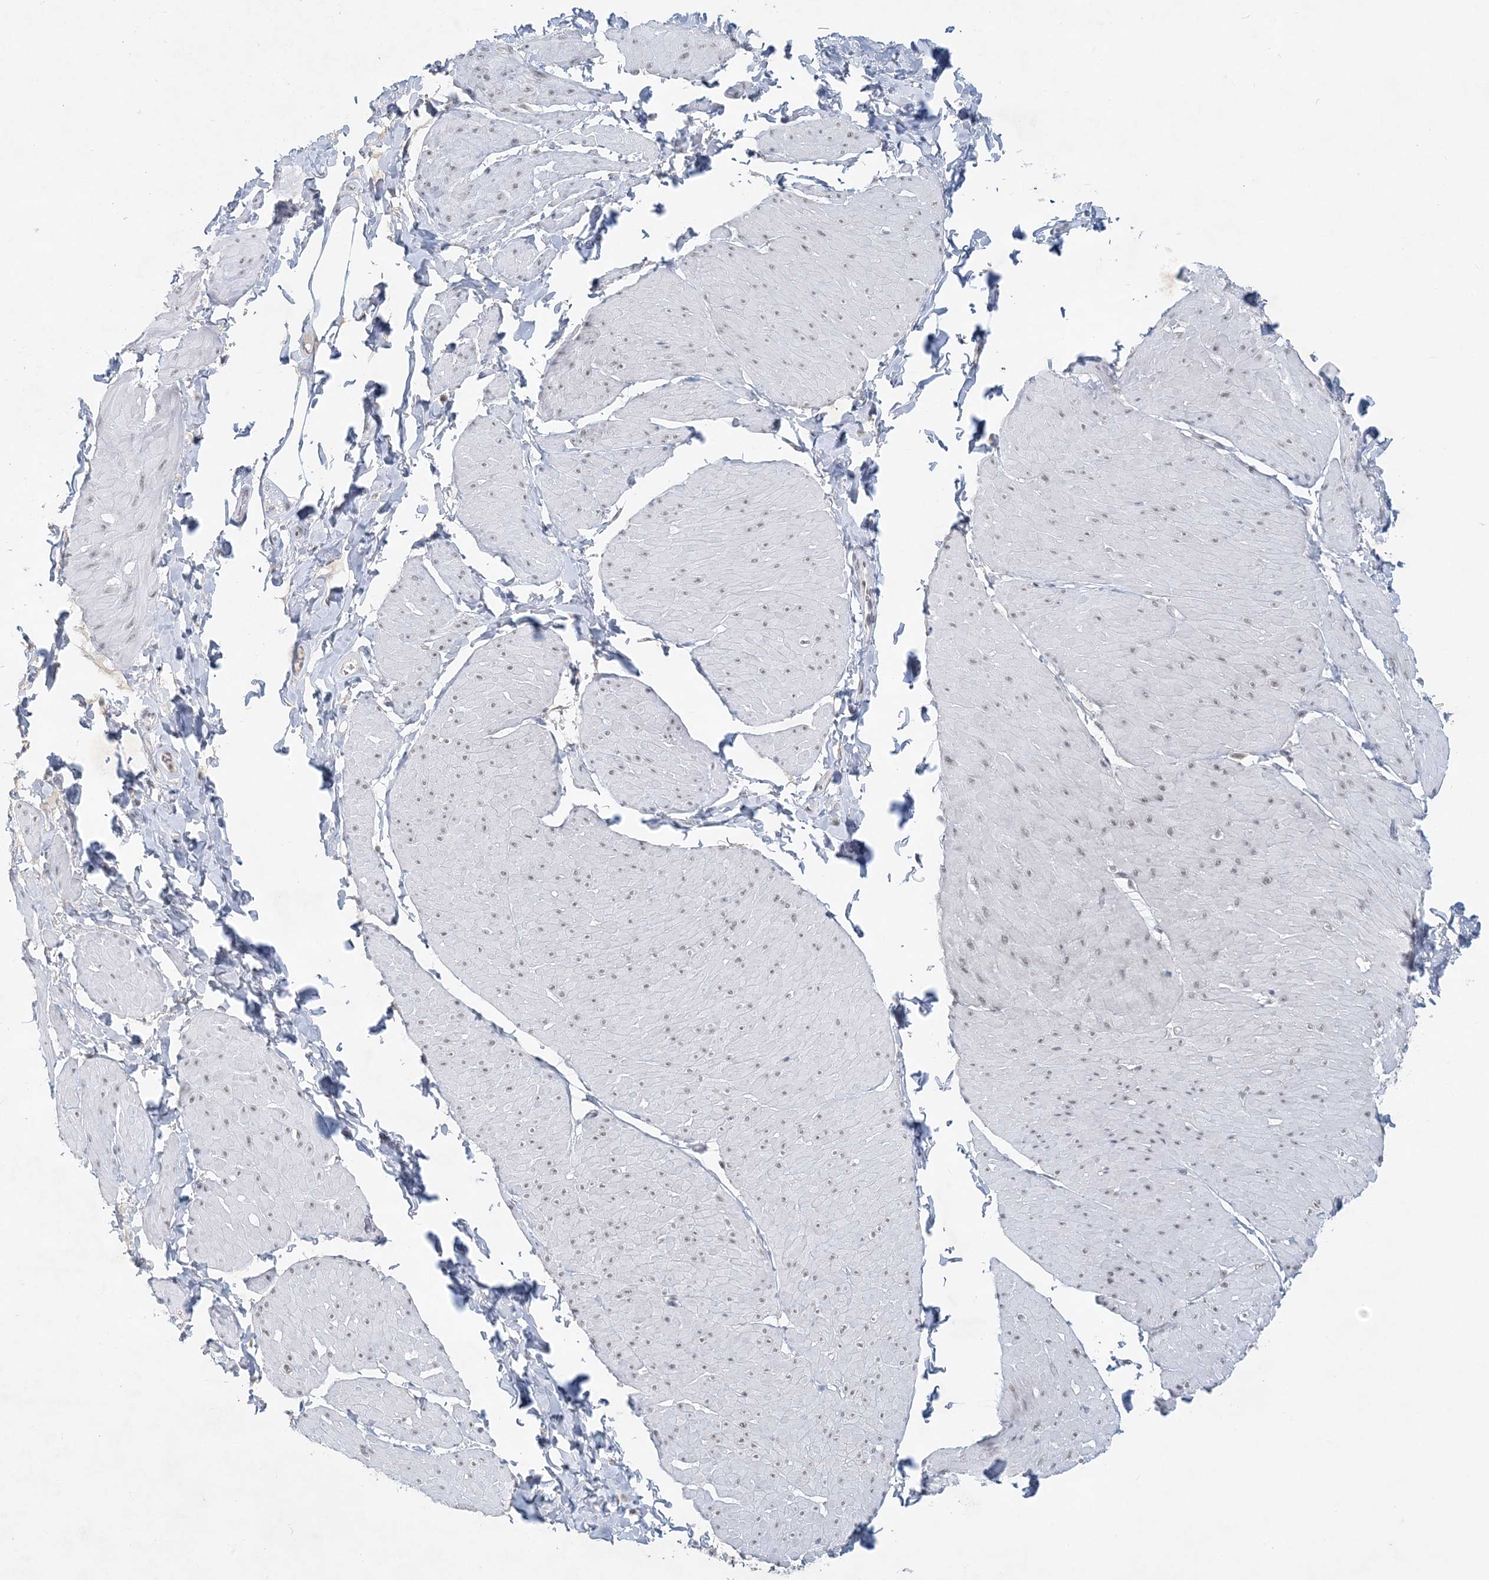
{"staining": {"intensity": "weak", "quantity": "25%-75%", "location": "nuclear"}, "tissue": "smooth muscle", "cell_type": "Smooth muscle cells", "image_type": "normal", "snomed": [{"axis": "morphology", "description": "Urothelial carcinoma, High grade"}, {"axis": "topography", "description": "Urinary bladder"}], "caption": "DAB immunohistochemical staining of normal human smooth muscle exhibits weak nuclear protein staining in about 25%-75% of smooth muscle cells.", "gene": "KMT2D", "patient": {"sex": "male", "age": 46}}